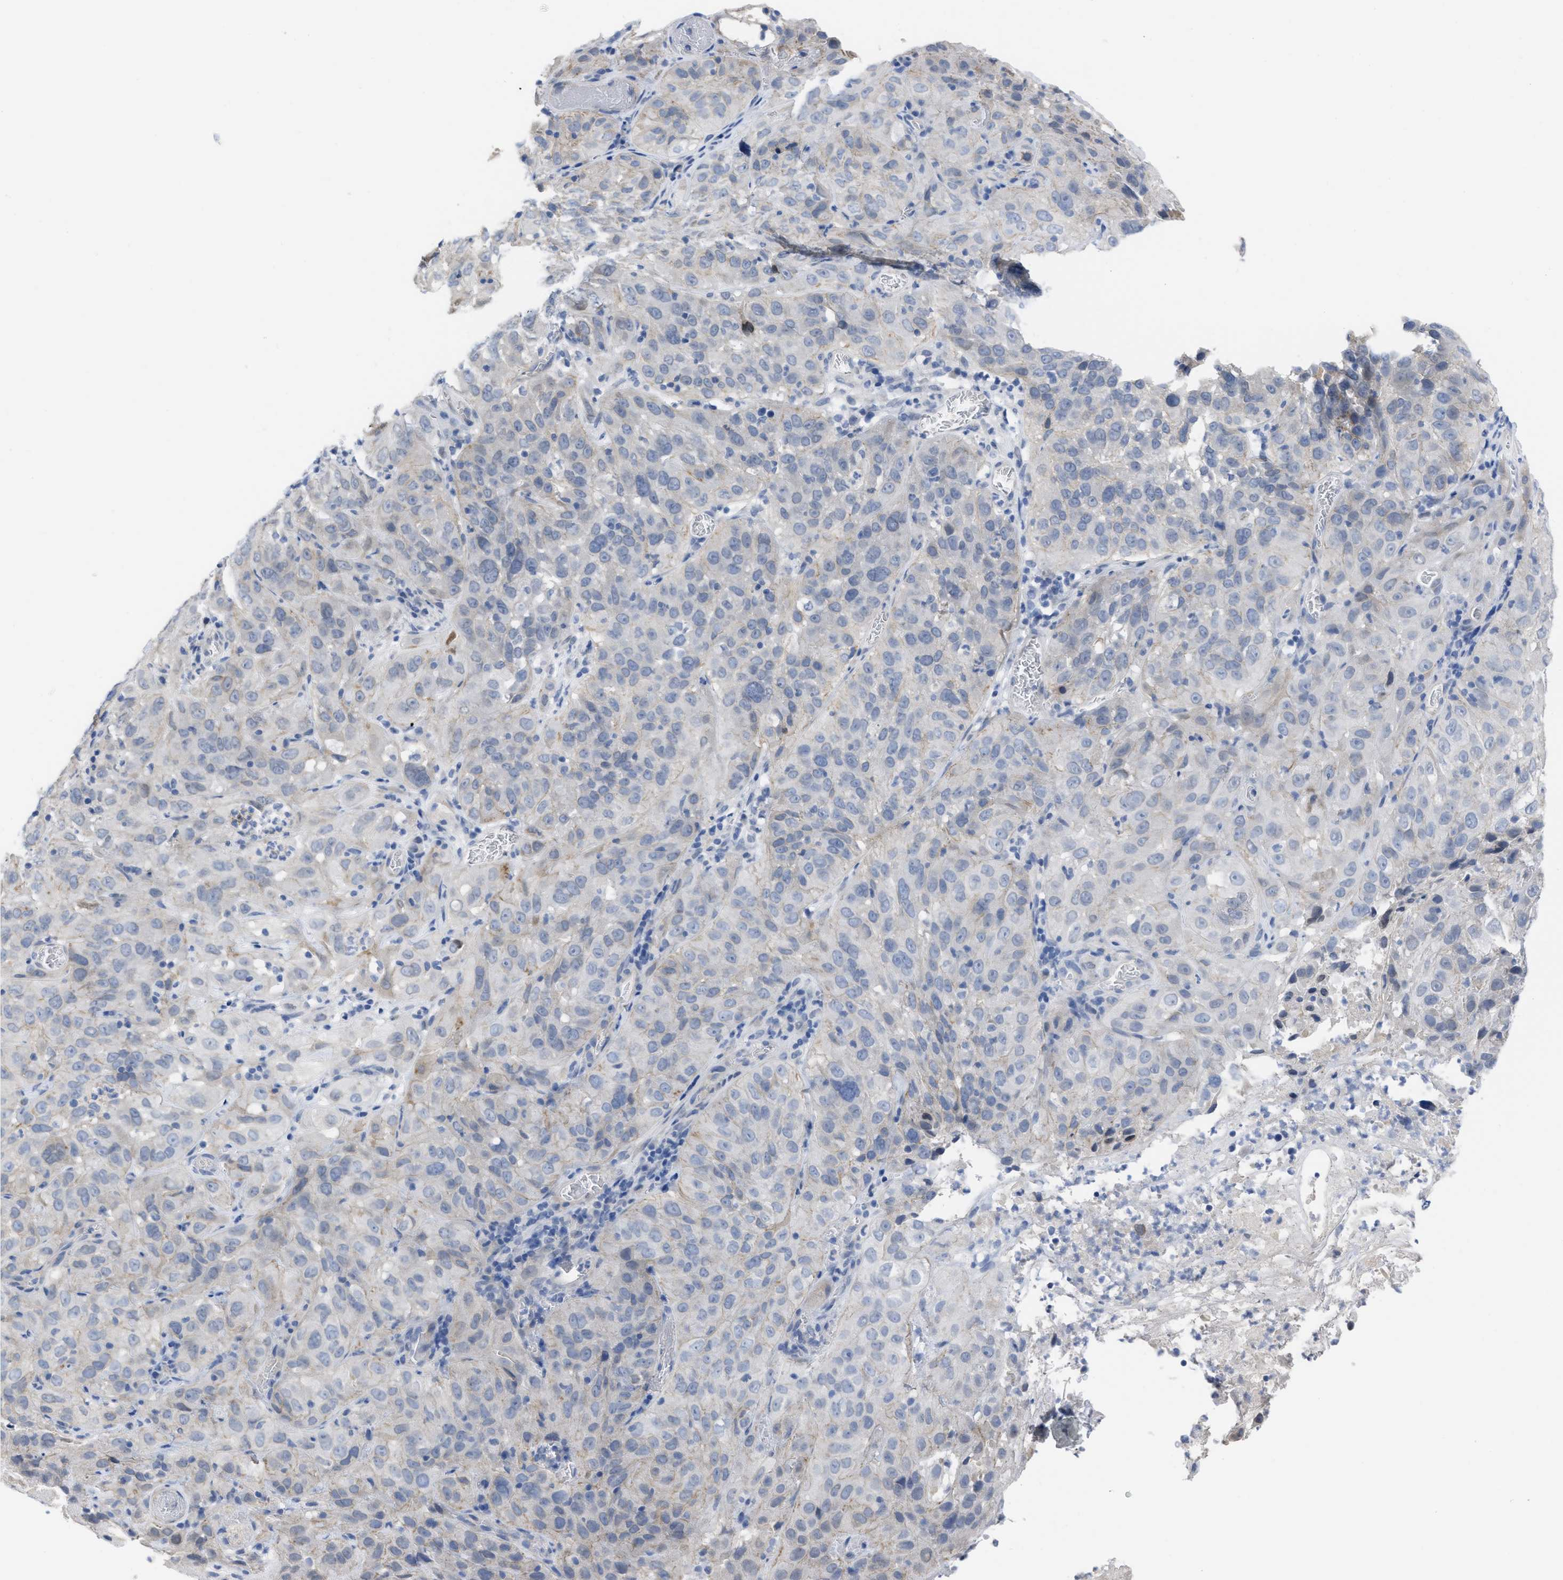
{"staining": {"intensity": "negative", "quantity": "none", "location": "none"}, "tissue": "cervical cancer", "cell_type": "Tumor cells", "image_type": "cancer", "snomed": [{"axis": "morphology", "description": "Squamous cell carcinoma, NOS"}, {"axis": "topography", "description": "Cervix"}], "caption": "Micrograph shows no significant protein expression in tumor cells of cervical cancer.", "gene": "ACKR1", "patient": {"sex": "female", "age": 32}}